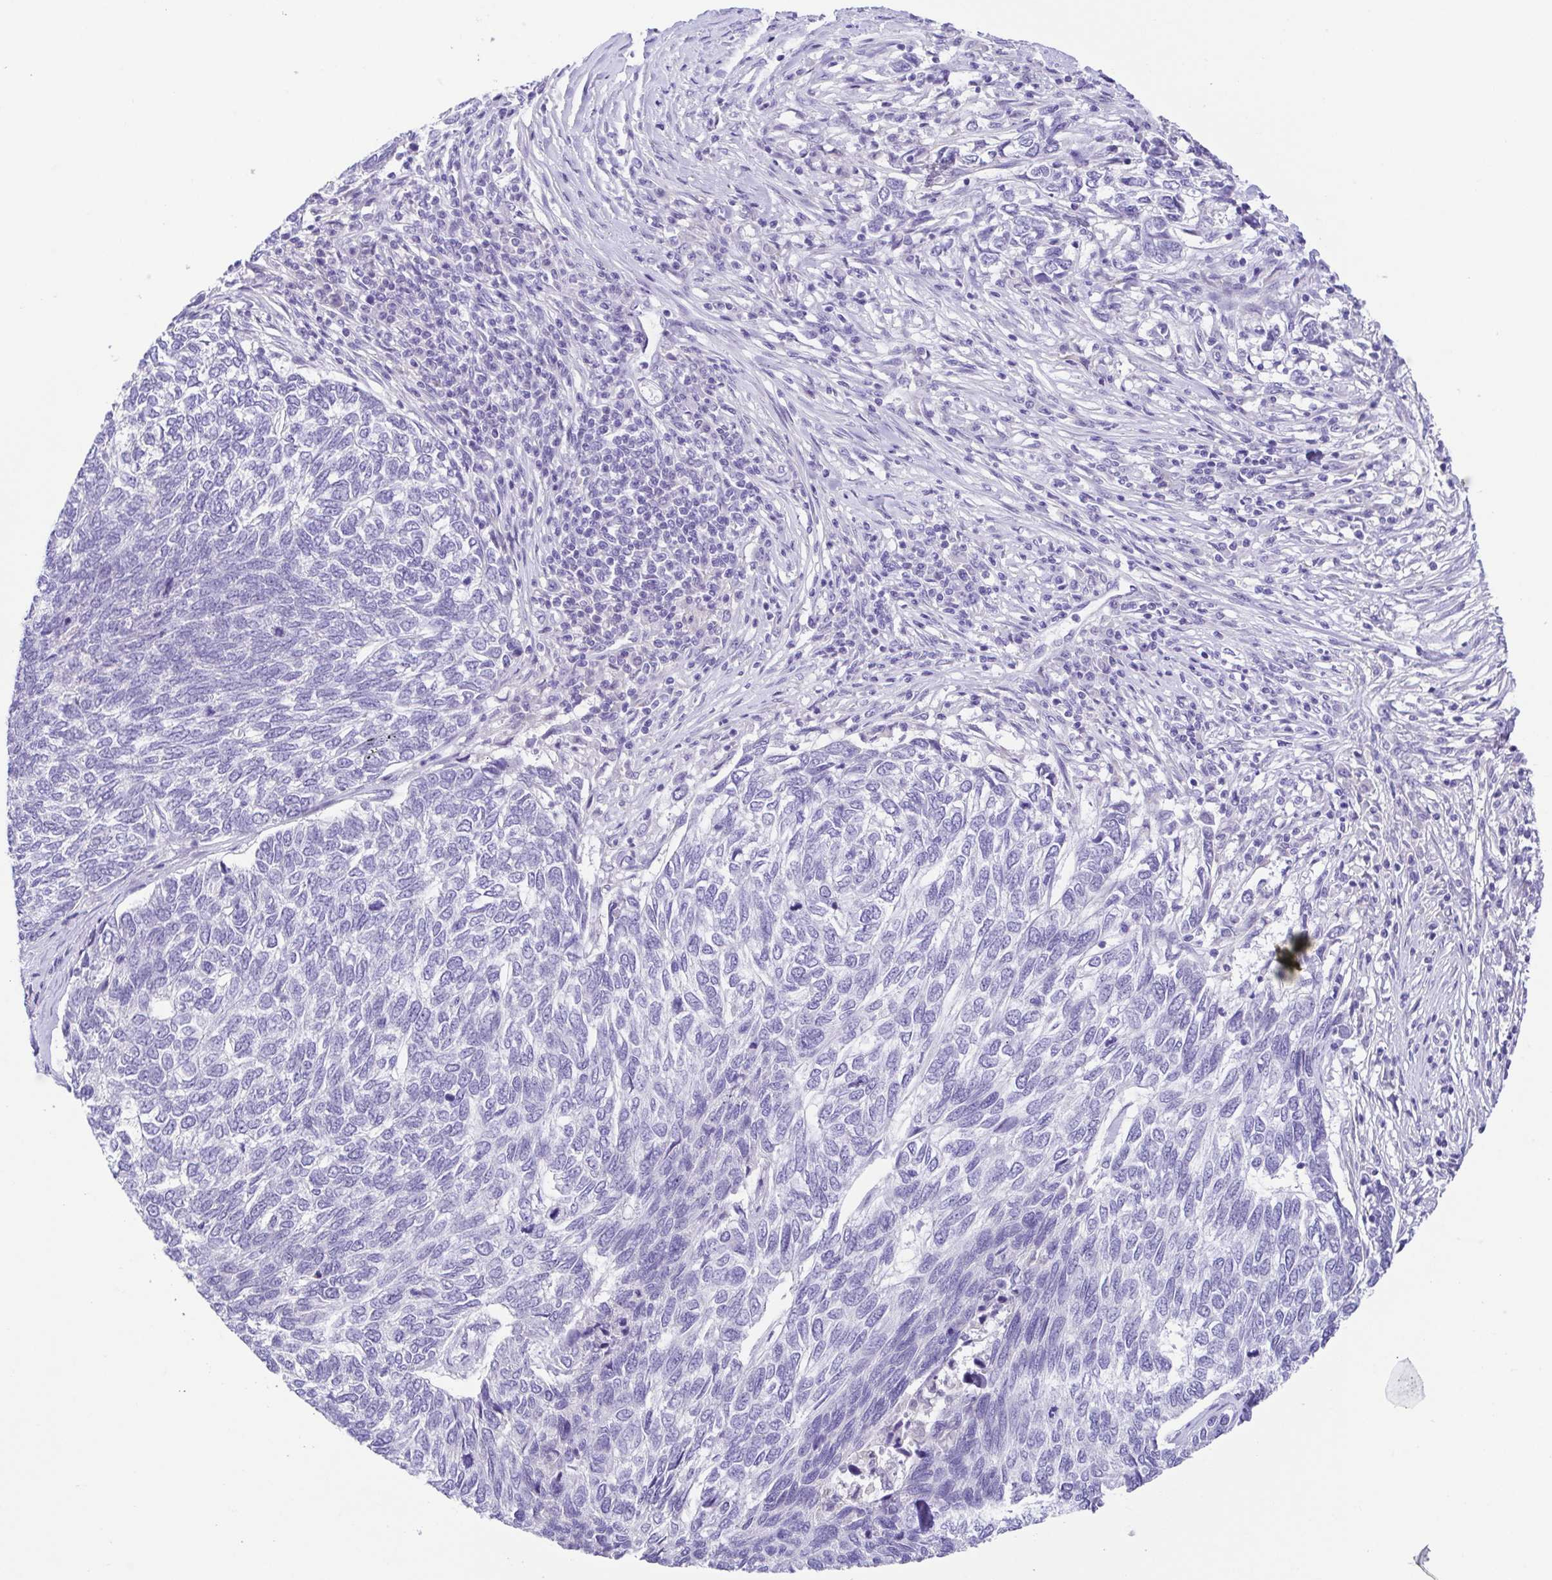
{"staining": {"intensity": "negative", "quantity": "none", "location": "none"}, "tissue": "skin cancer", "cell_type": "Tumor cells", "image_type": "cancer", "snomed": [{"axis": "morphology", "description": "Basal cell carcinoma"}, {"axis": "topography", "description": "Skin"}], "caption": "This is a image of immunohistochemistry staining of basal cell carcinoma (skin), which shows no positivity in tumor cells.", "gene": "A1BG", "patient": {"sex": "female", "age": 65}}